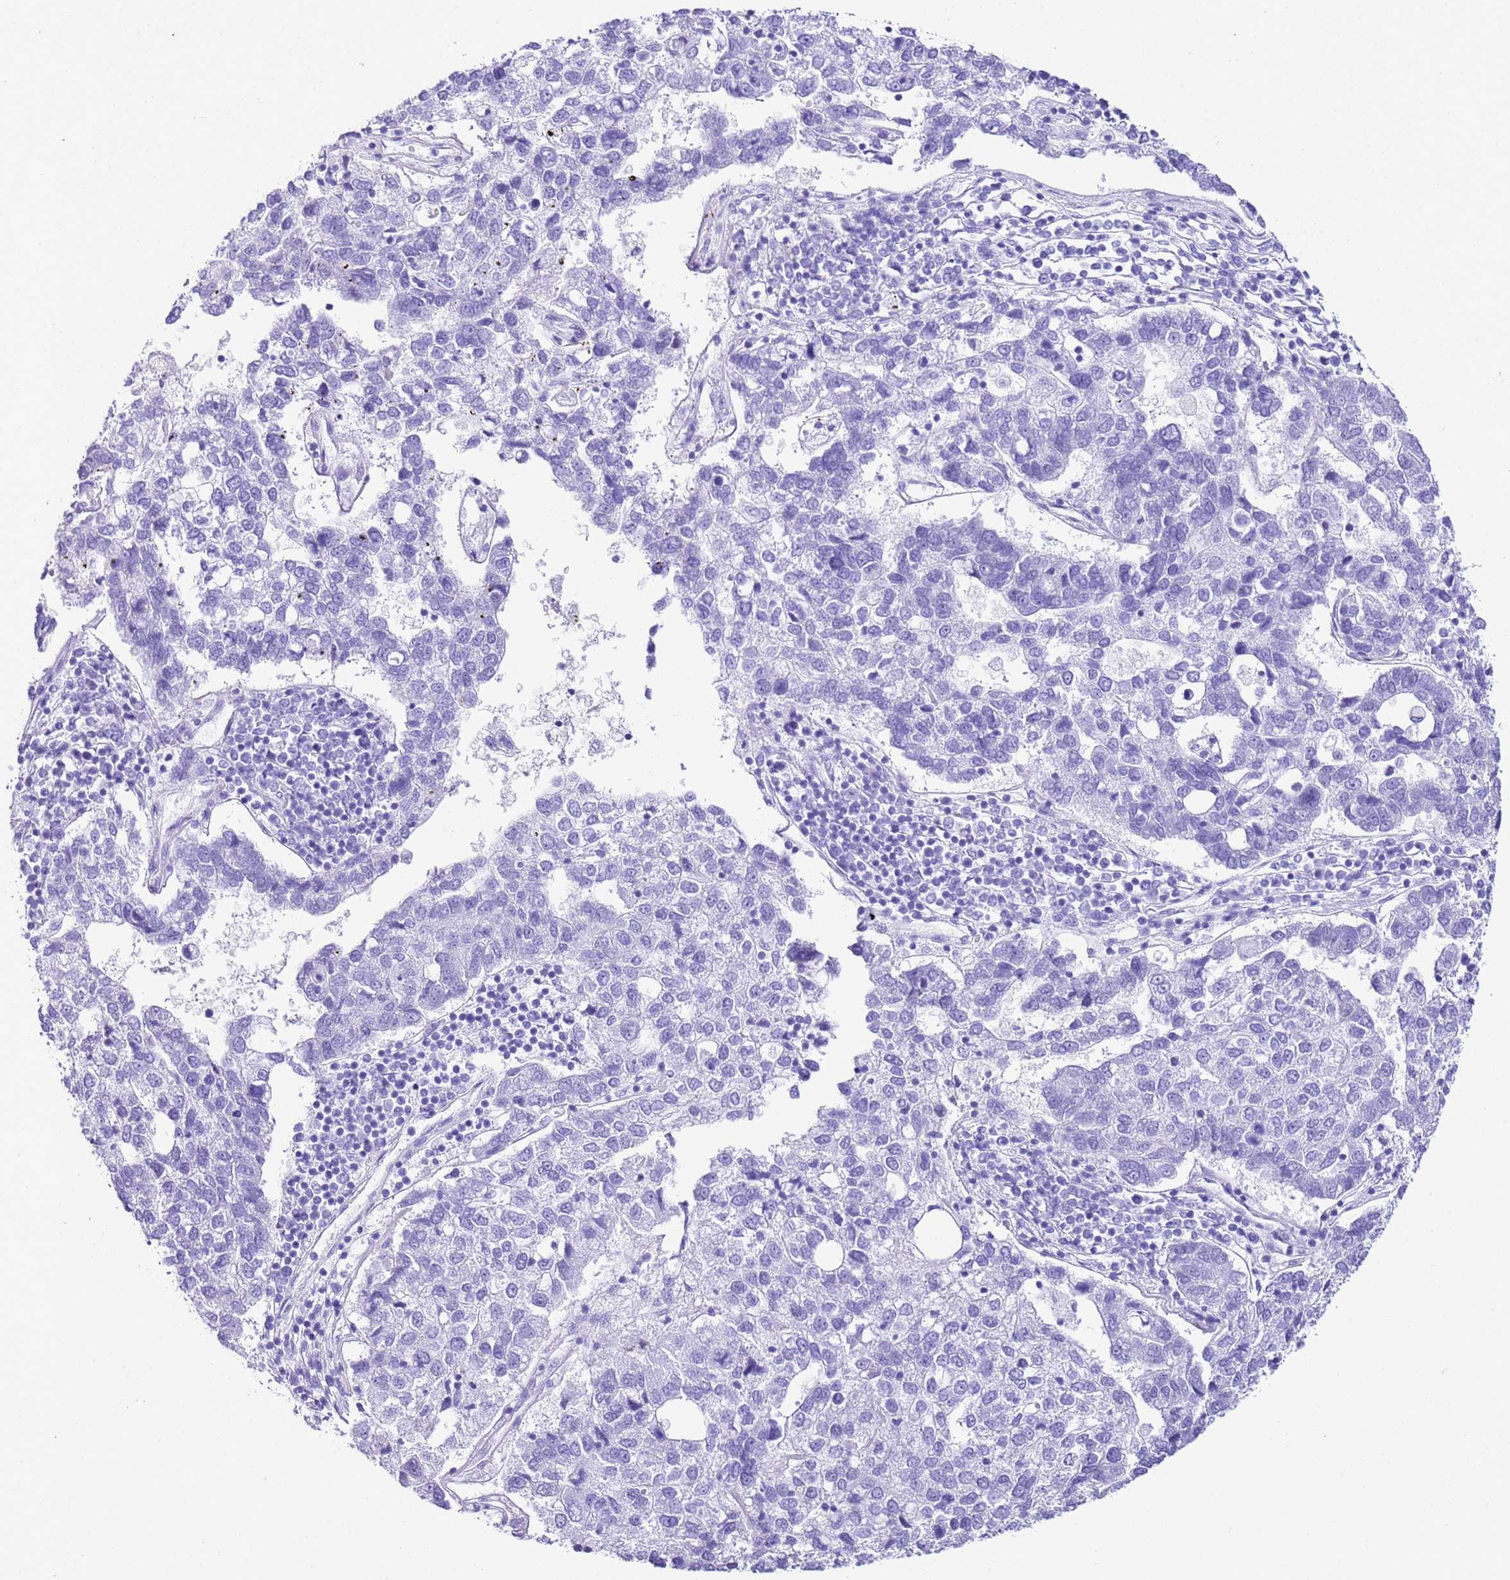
{"staining": {"intensity": "negative", "quantity": "none", "location": "none"}, "tissue": "pancreatic cancer", "cell_type": "Tumor cells", "image_type": "cancer", "snomed": [{"axis": "morphology", "description": "Adenocarcinoma, NOS"}, {"axis": "topography", "description": "Pancreas"}], "caption": "IHC image of neoplastic tissue: human pancreatic cancer (adenocarcinoma) stained with DAB demonstrates no significant protein expression in tumor cells. (DAB IHC visualized using brightfield microscopy, high magnification).", "gene": "KCNC1", "patient": {"sex": "female", "age": 61}}